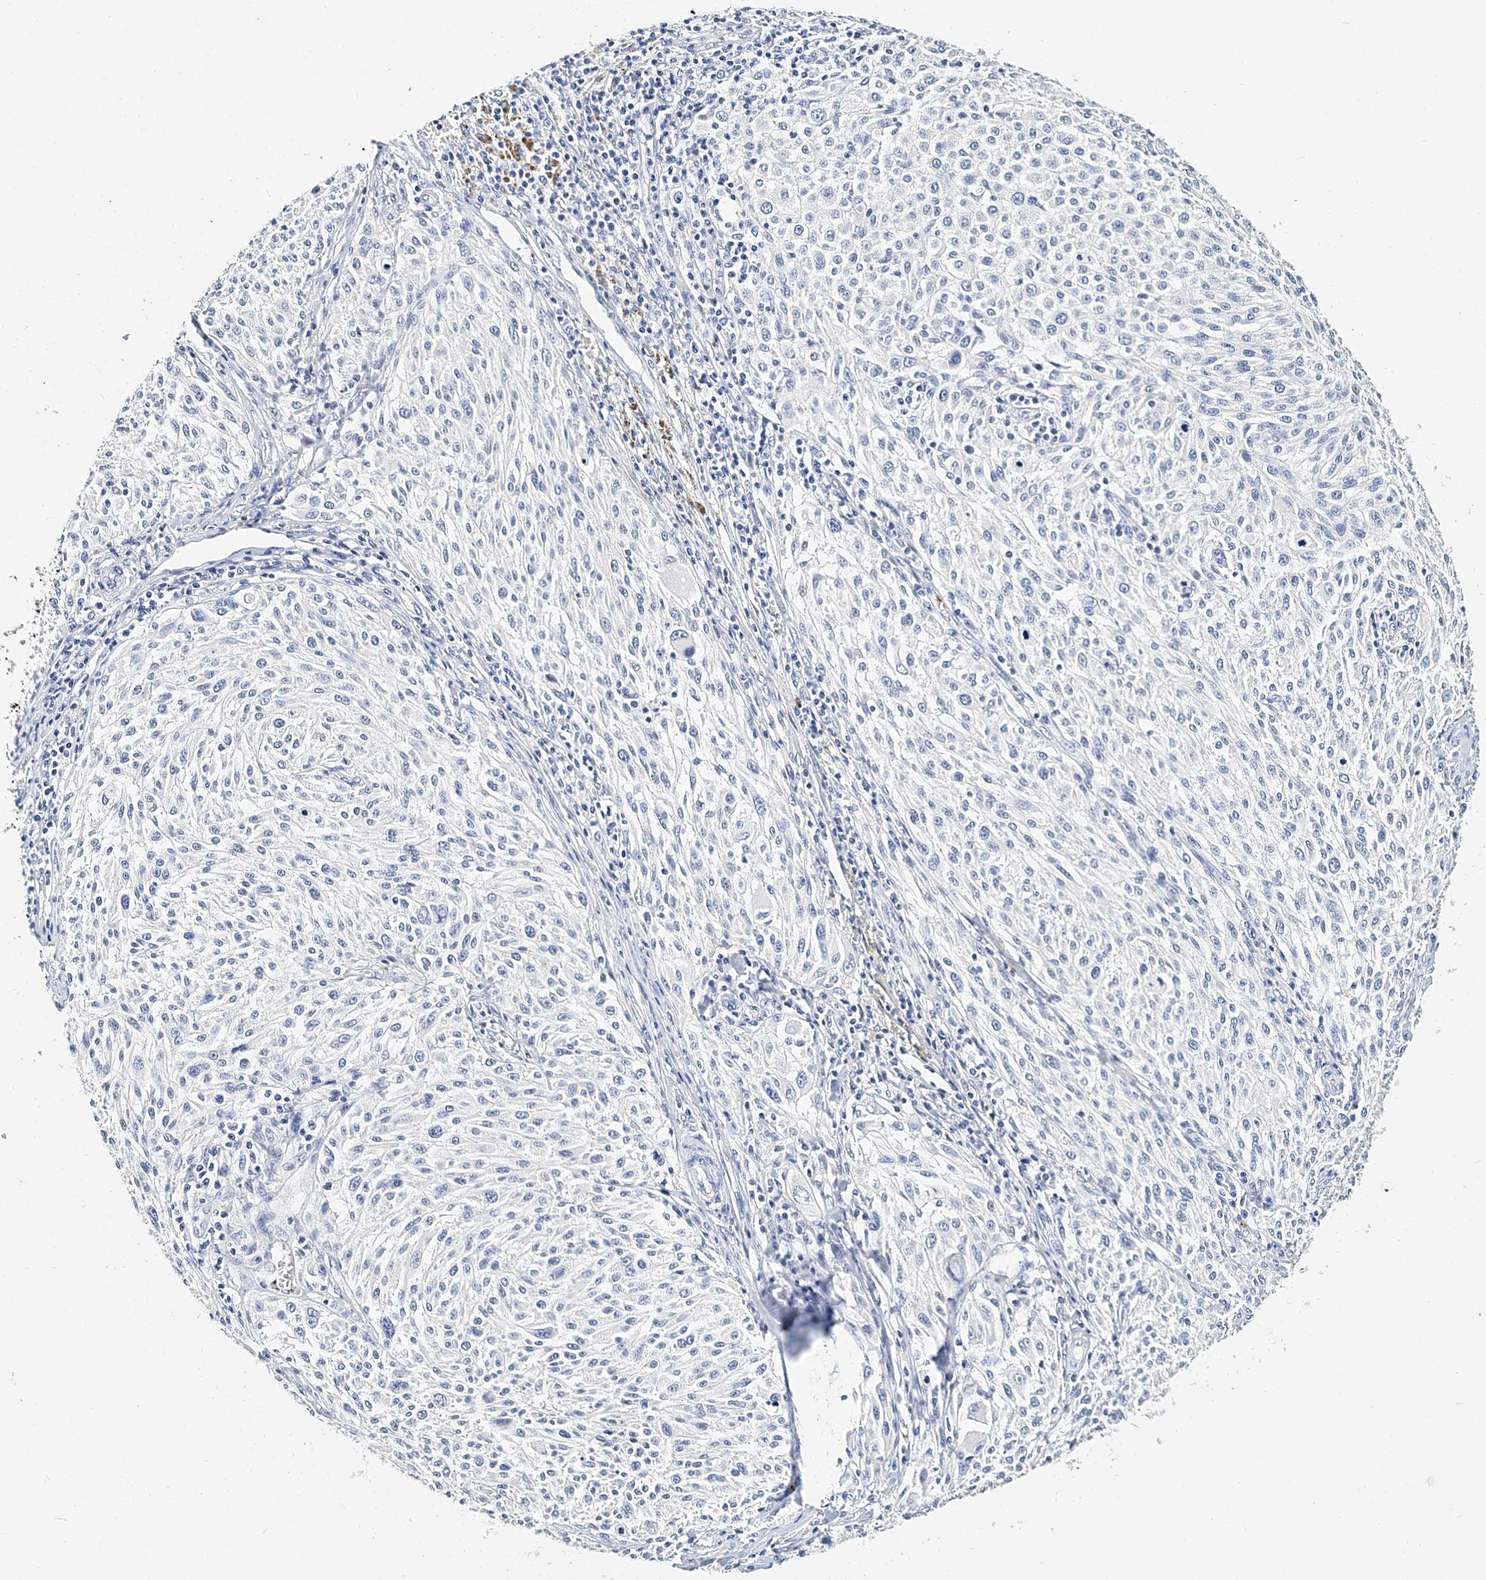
{"staining": {"intensity": "negative", "quantity": "none", "location": "none"}, "tissue": "melanoma", "cell_type": "Tumor cells", "image_type": "cancer", "snomed": [{"axis": "morphology", "description": "Malignant melanoma, NOS"}, {"axis": "topography", "description": "Skin of trunk"}], "caption": "An immunohistochemistry (IHC) micrograph of melanoma is shown. There is no staining in tumor cells of melanoma. (DAB (3,3'-diaminobenzidine) IHC visualized using brightfield microscopy, high magnification).", "gene": "ITGA2B", "patient": {"sex": "male", "age": 71}}